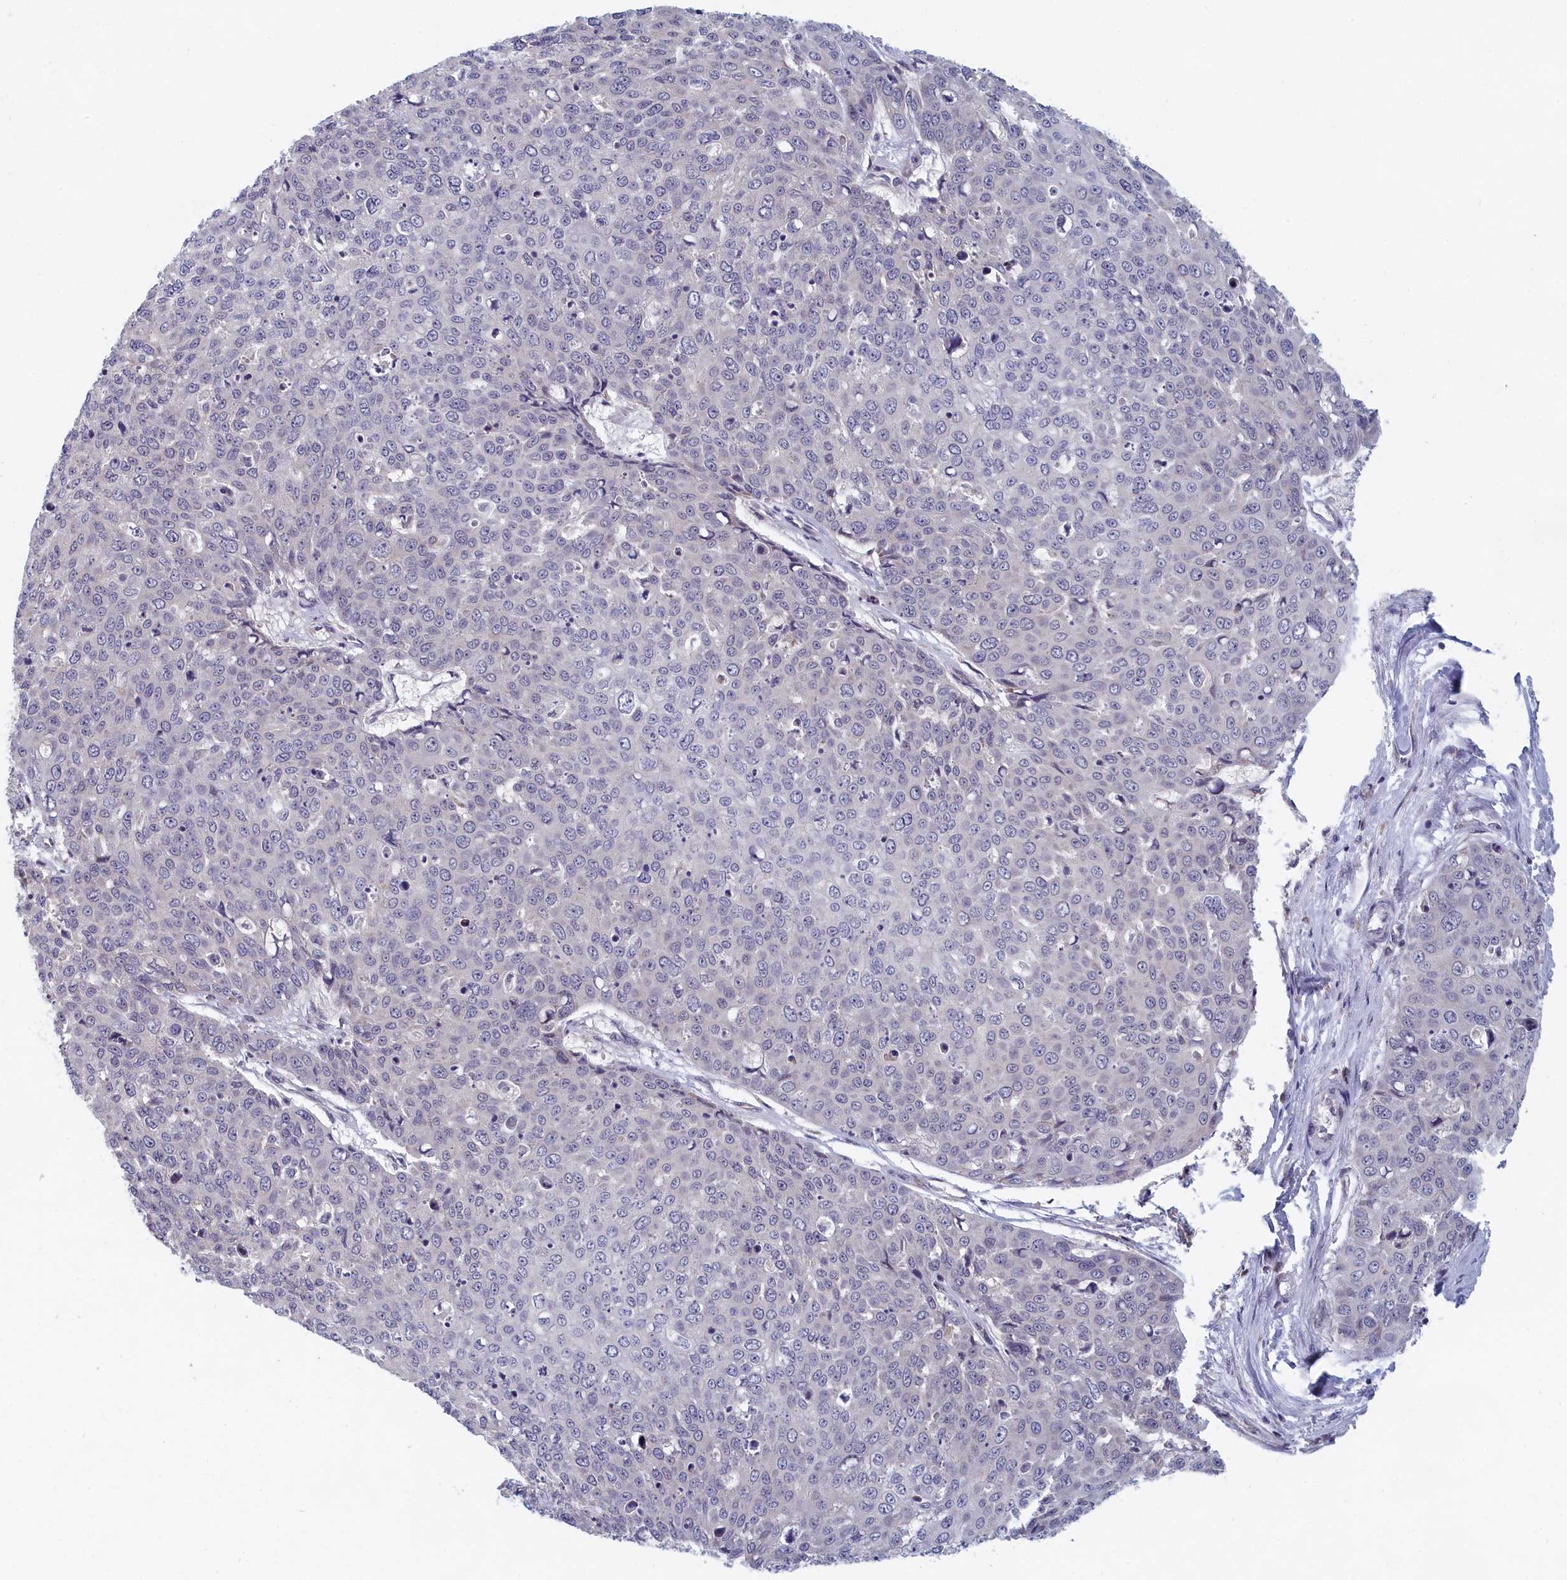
{"staining": {"intensity": "negative", "quantity": "none", "location": "none"}, "tissue": "skin cancer", "cell_type": "Tumor cells", "image_type": "cancer", "snomed": [{"axis": "morphology", "description": "Squamous cell carcinoma, NOS"}, {"axis": "topography", "description": "Skin"}], "caption": "Tumor cells are negative for brown protein staining in skin cancer.", "gene": "DNAJC17", "patient": {"sex": "male", "age": 71}}